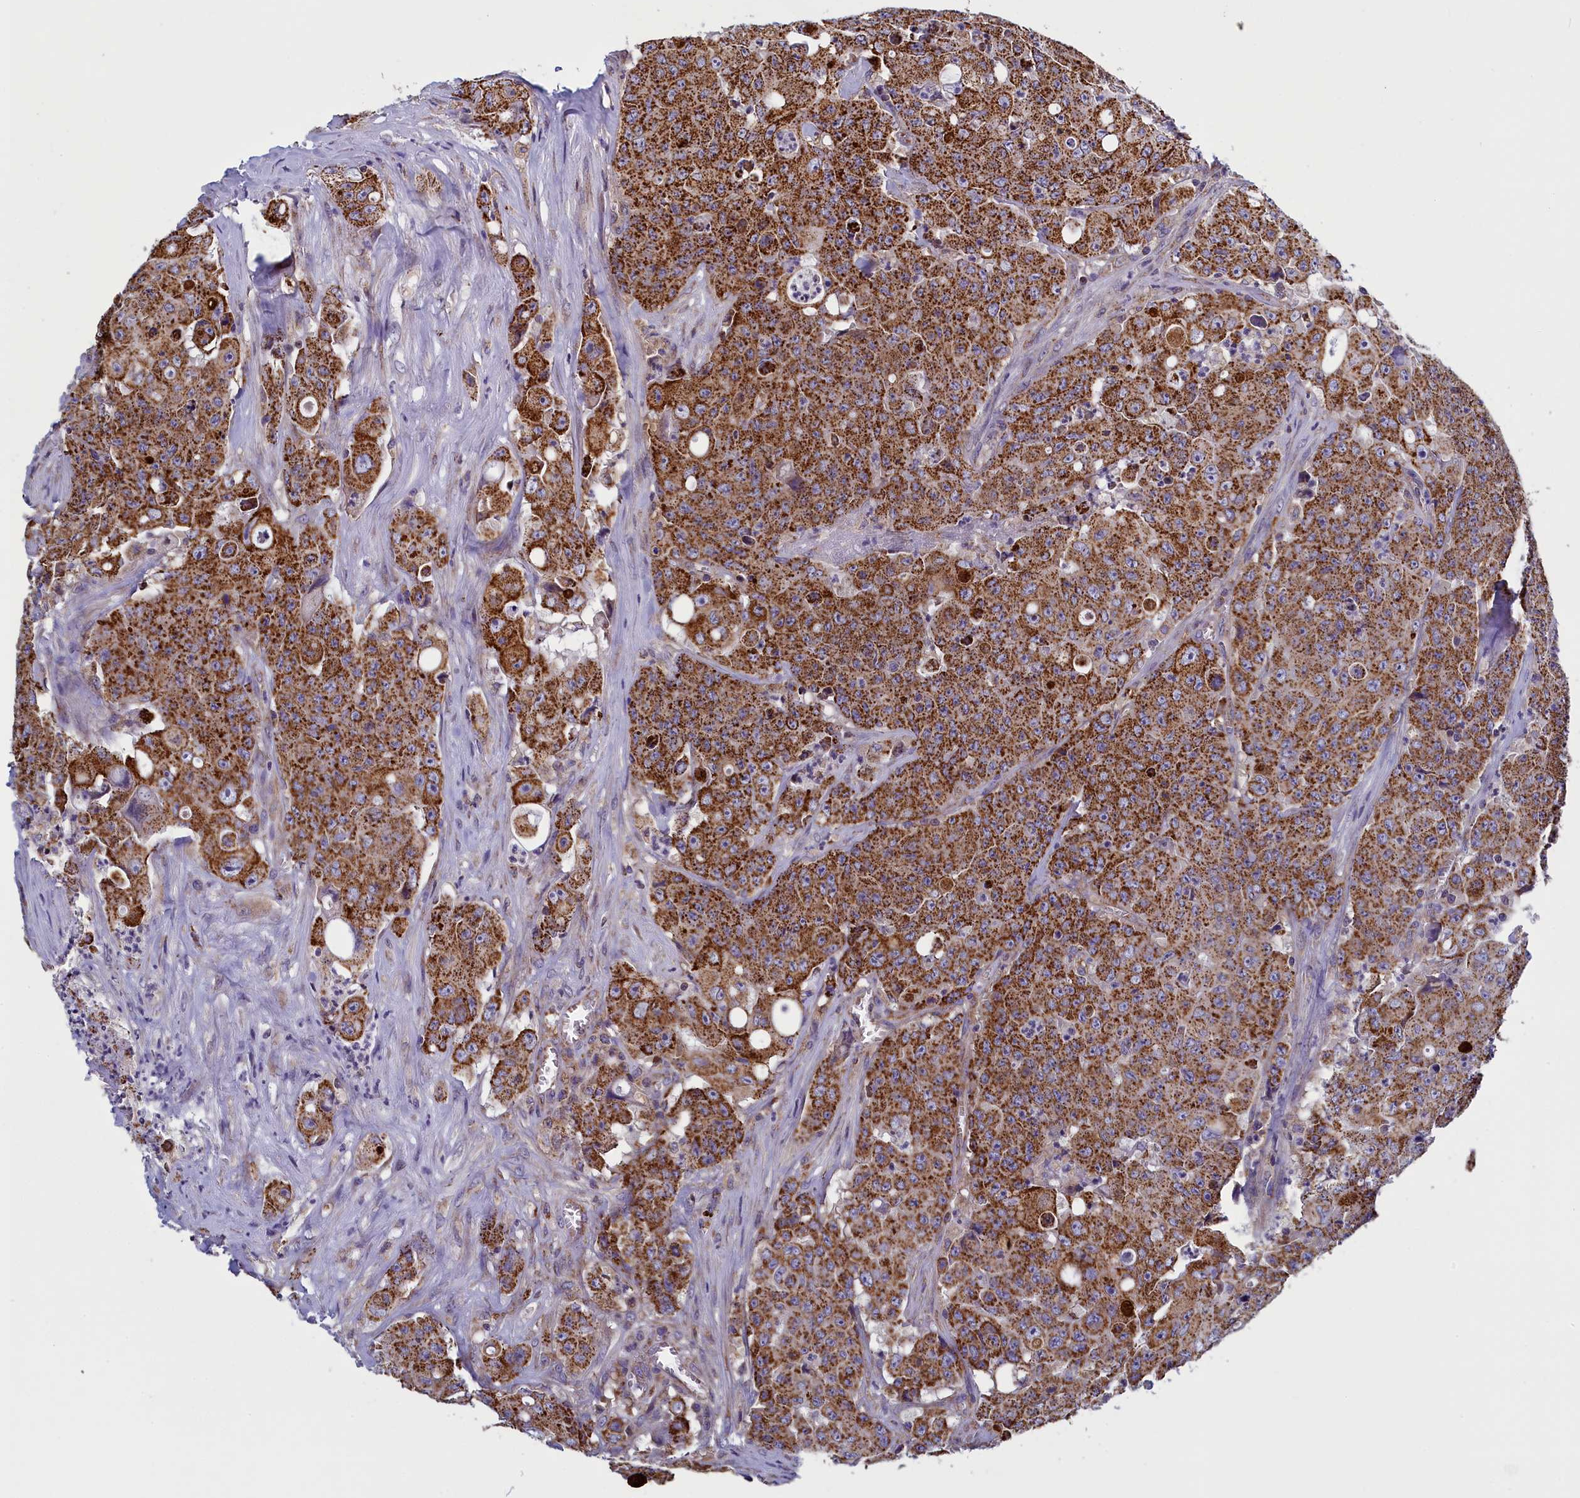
{"staining": {"intensity": "strong", "quantity": ">75%", "location": "cytoplasmic/membranous"}, "tissue": "colorectal cancer", "cell_type": "Tumor cells", "image_type": "cancer", "snomed": [{"axis": "morphology", "description": "Adenocarcinoma, NOS"}, {"axis": "topography", "description": "Colon"}], "caption": "Colorectal adenocarcinoma stained with a protein marker shows strong staining in tumor cells.", "gene": "IFT122", "patient": {"sex": "male", "age": 51}}